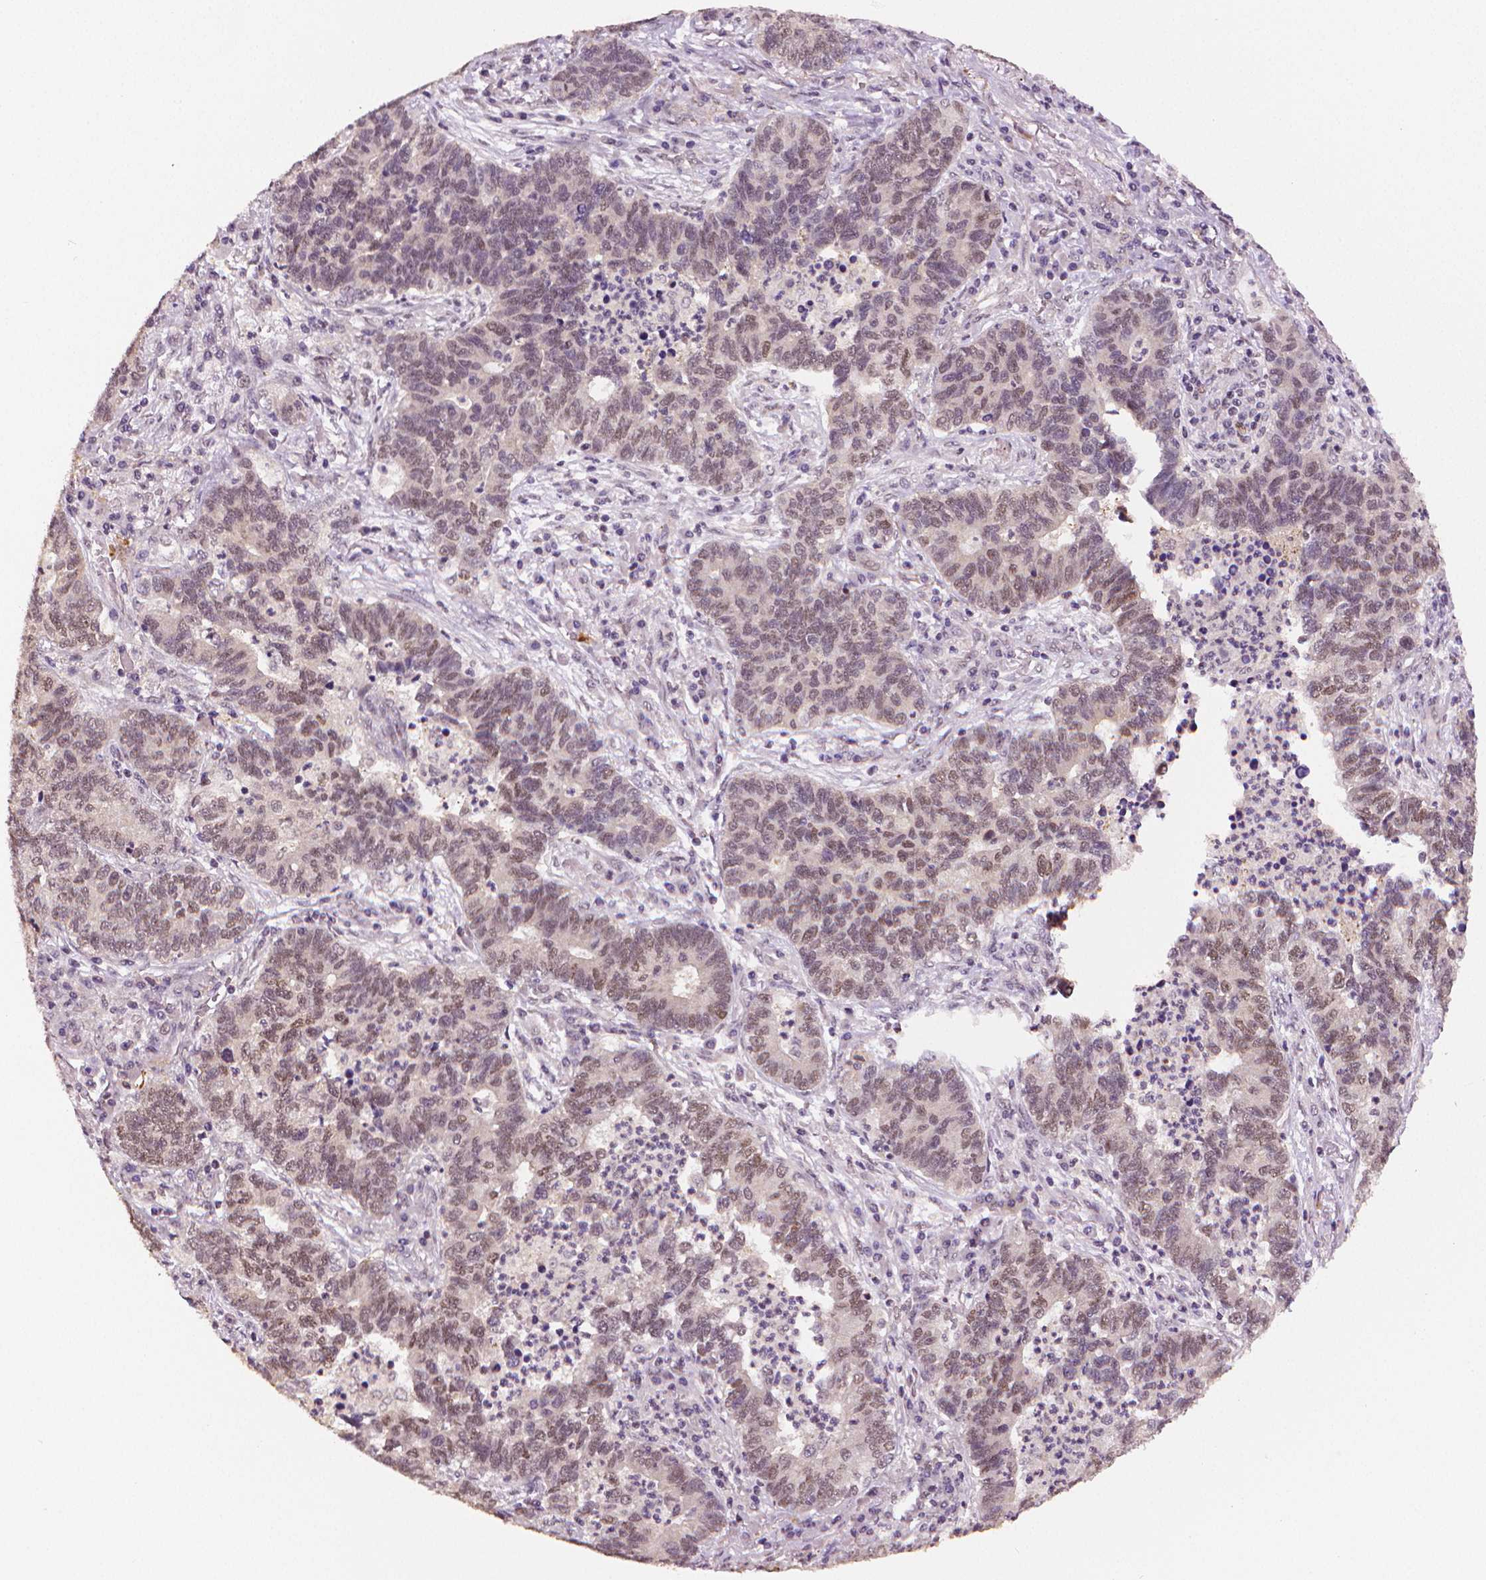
{"staining": {"intensity": "weak", "quantity": ">75%", "location": "nuclear"}, "tissue": "lung cancer", "cell_type": "Tumor cells", "image_type": "cancer", "snomed": [{"axis": "morphology", "description": "Adenocarcinoma, NOS"}, {"axis": "topography", "description": "Lung"}], "caption": "Immunohistochemical staining of human lung adenocarcinoma displays weak nuclear protein positivity in about >75% of tumor cells.", "gene": "STAT3", "patient": {"sex": "female", "age": 57}}